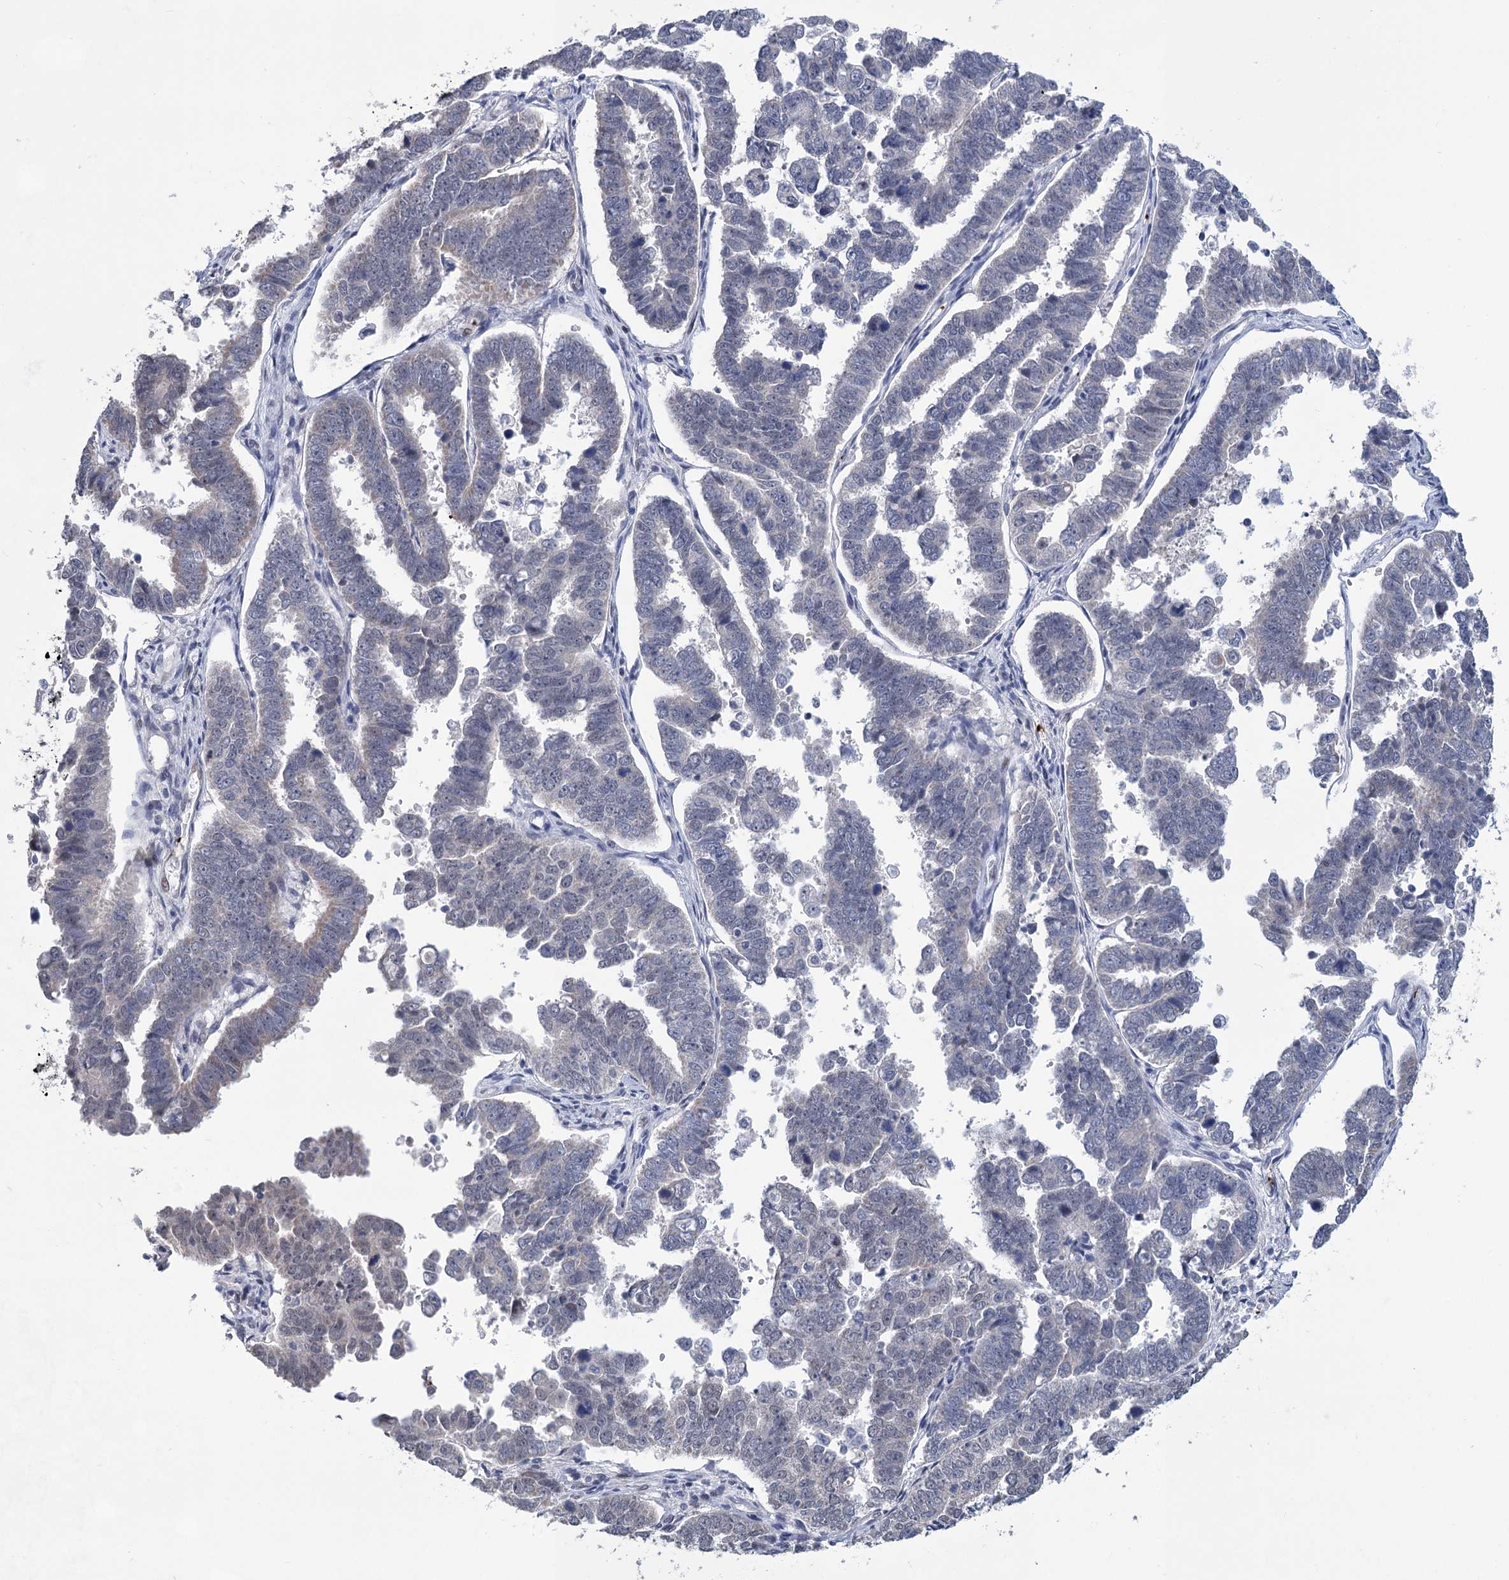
{"staining": {"intensity": "negative", "quantity": "none", "location": "none"}, "tissue": "endometrial cancer", "cell_type": "Tumor cells", "image_type": "cancer", "snomed": [{"axis": "morphology", "description": "Adenocarcinoma, NOS"}, {"axis": "topography", "description": "Endometrium"}], "caption": "The micrograph displays no significant expression in tumor cells of adenocarcinoma (endometrial).", "gene": "MON2", "patient": {"sex": "female", "age": 75}}